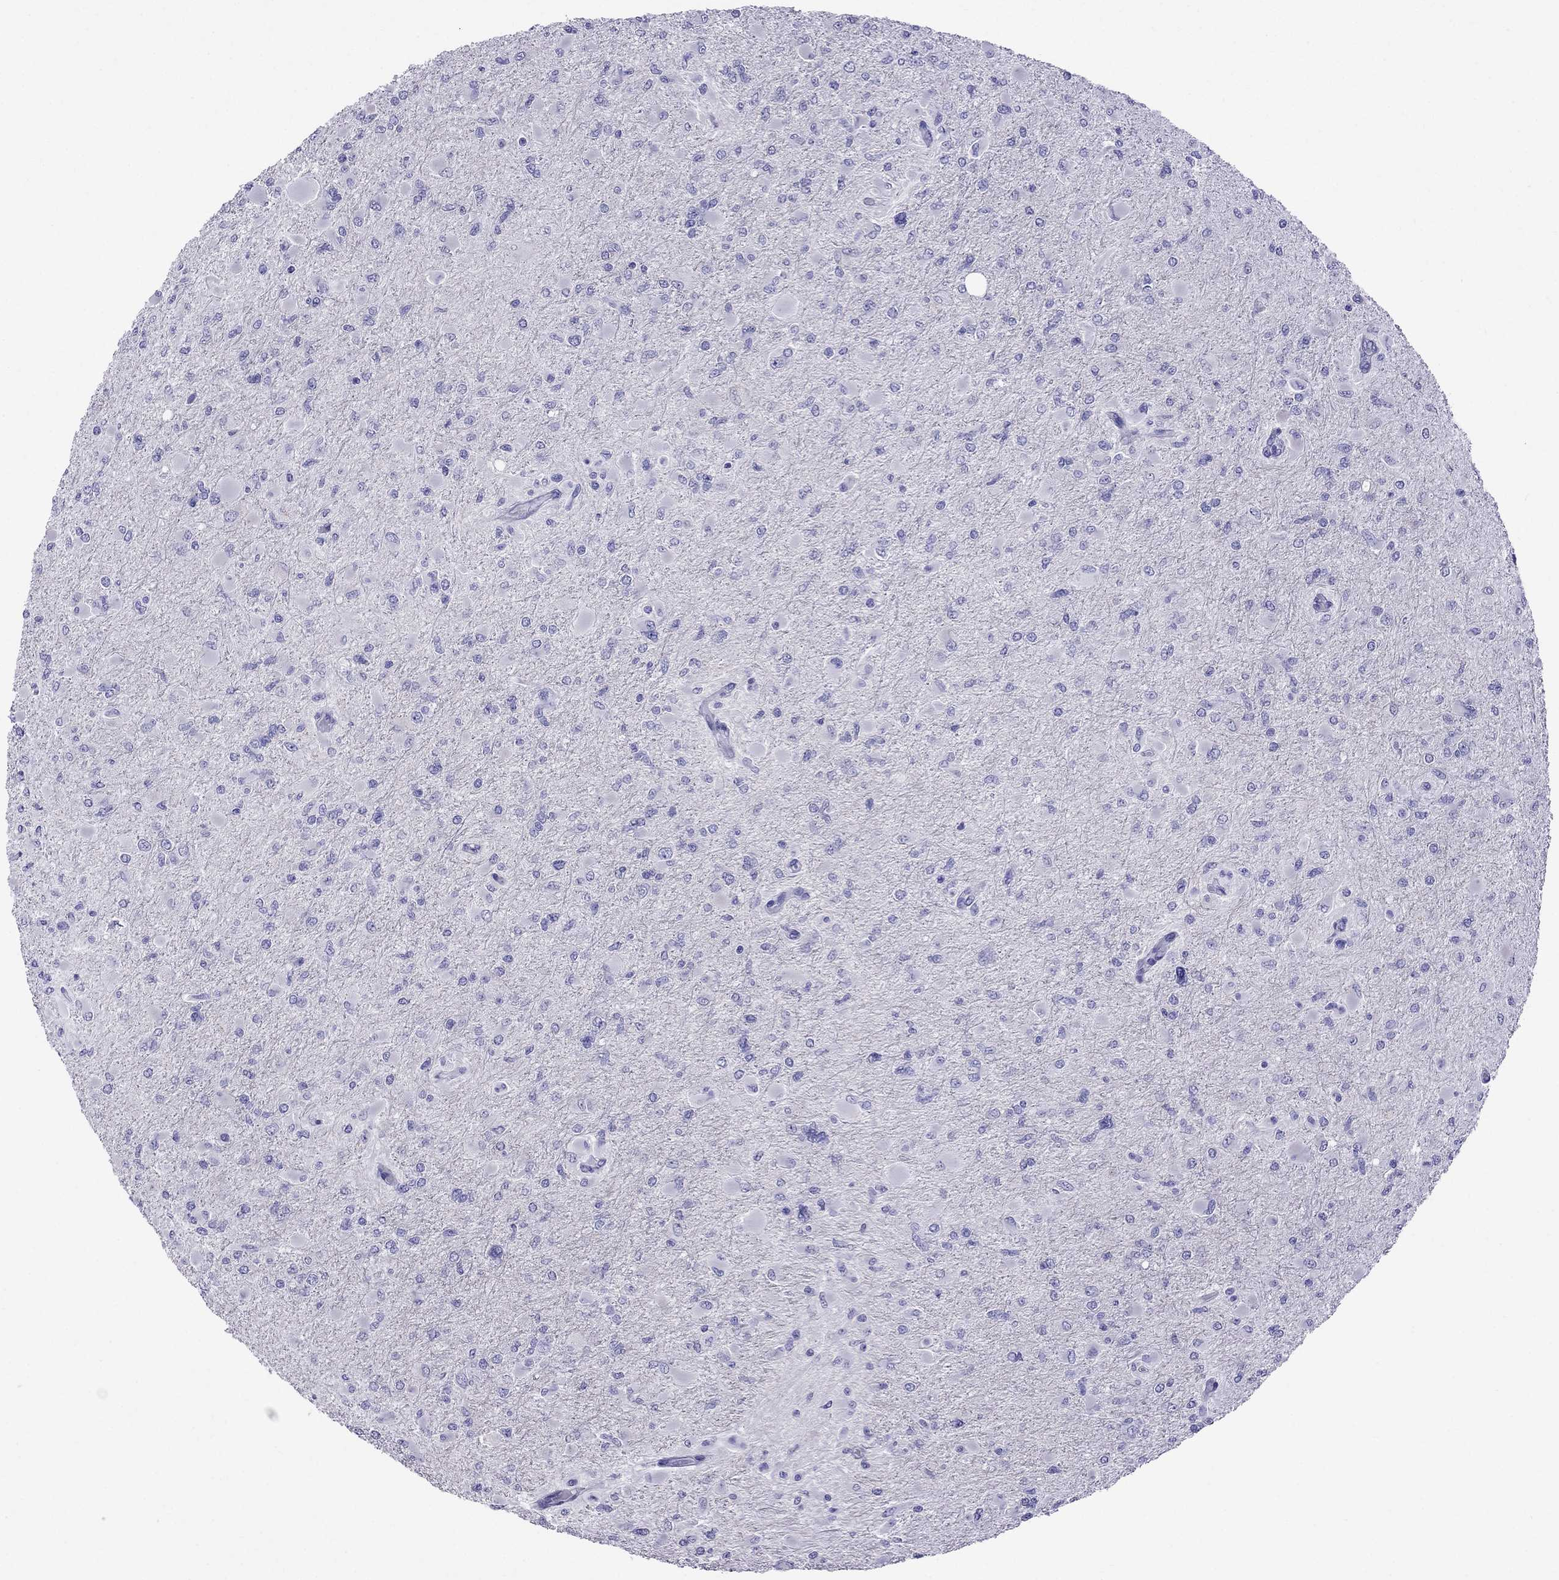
{"staining": {"intensity": "negative", "quantity": "none", "location": "none"}, "tissue": "glioma", "cell_type": "Tumor cells", "image_type": "cancer", "snomed": [{"axis": "morphology", "description": "Glioma, malignant, High grade"}, {"axis": "topography", "description": "Cerebral cortex"}], "caption": "This is an immunohistochemistry (IHC) image of human malignant high-grade glioma. There is no positivity in tumor cells.", "gene": "CRYBA1", "patient": {"sex": "female", "age": 36}}